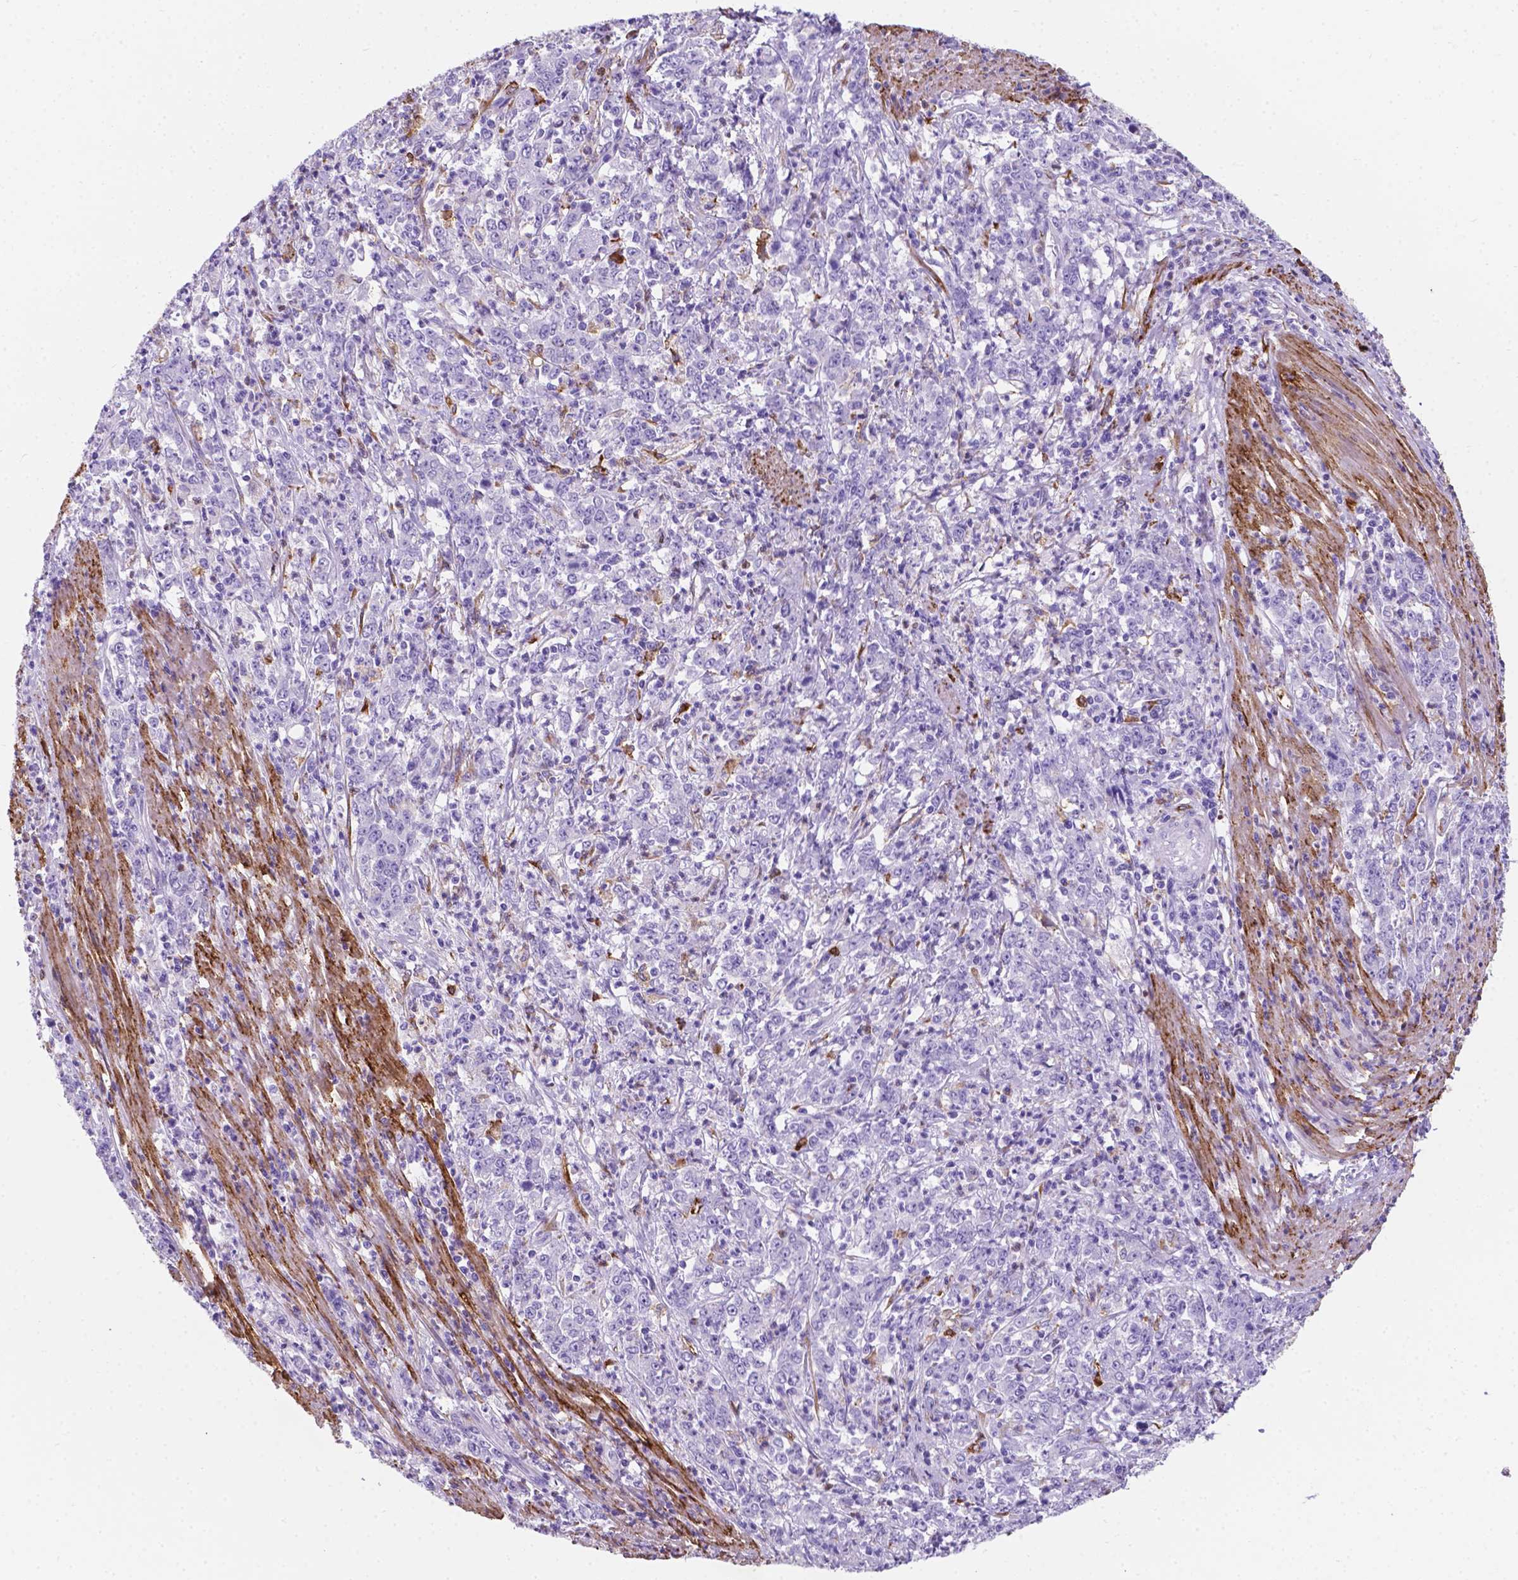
{"staining": {"intensity": "negative", "quantity": "none", "location": "none"}, "tissue": "stomach cancer", "cell_type": "Tumor cells", "image_type": "cancer", "snomed": [{"axis": "morphology", "description": "Adenocarcinoma, NOS"}, {"axis": "topography", "description": "Stomach, lower"}], "caption": "This image is of stomach cancer (adenocarcinoma) stained with IHC to label a protein in brown with the nuclei are counter-stained blue. There is no expression in tumor cells.", "gene": "MACF1", "patient": {"sex": "female", "age": 71}}